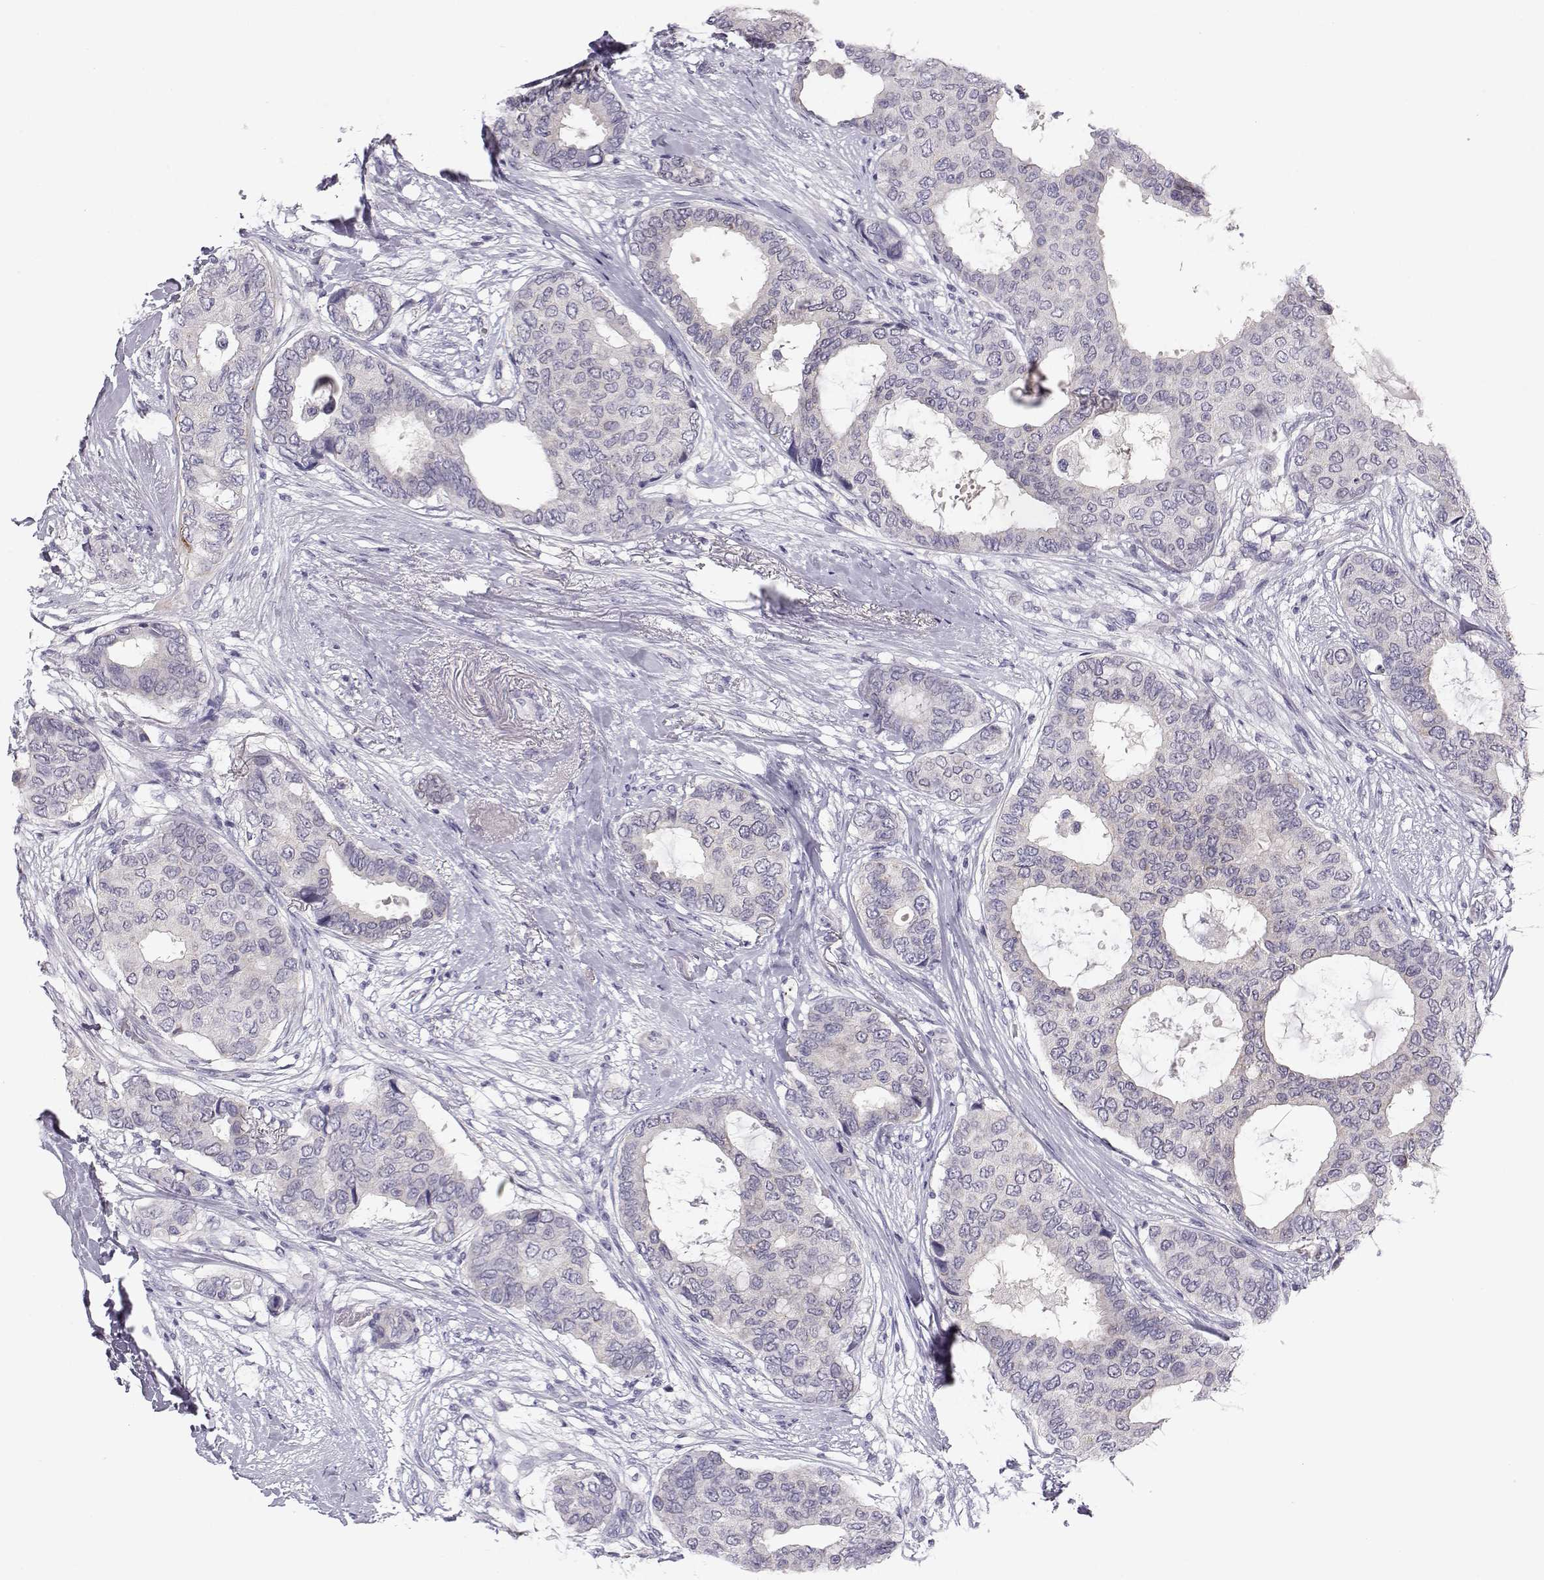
{"staining": {"intensity": "negative", "quantity": "none", "location": "none"}, "tissue": "breast cancer", "cell_type": "Tumor cells", "image_type": "cancer", "snomed": [{"axis": "morphology", "description": "Duct carcinoma"}, {"axis": "topography", "description": "Breast"}], "caption": "This is an IHC micrograph of breast cancer (invasive ductal carcinoma). There is no positivity in tumor cells.", "gene": "KCNMB4", "patient": {"sex": "female", "age": 75}}